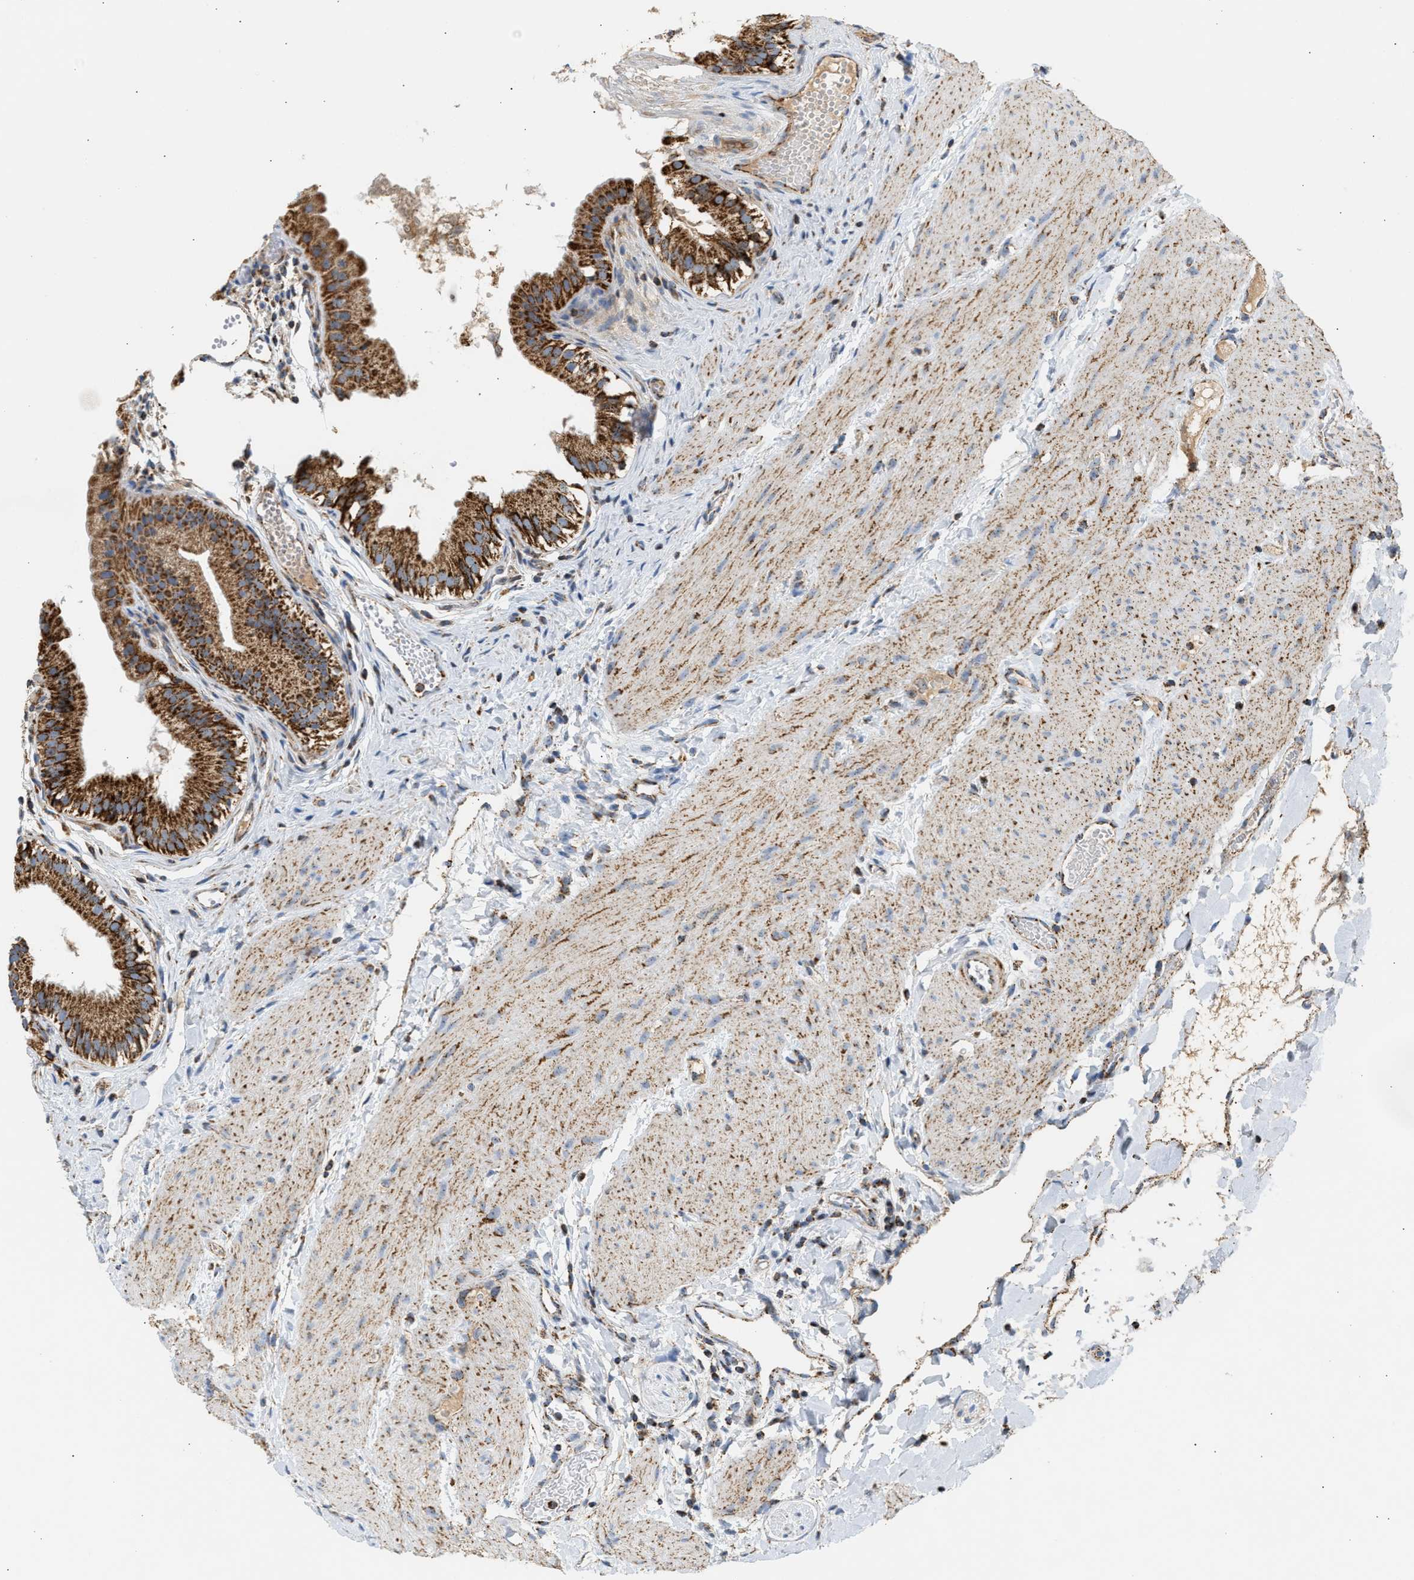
{"staining": {"intensity": "strong", "quantity": ">75%", "location": "cytoplasmic/membranous"}, "tissue": "gallbladder", "cell_type": "Glandular cells", "image_type": "normal", "snomed": [{"axis": "morphology", "description": "Normal tissue, NOS"}, {"axis": "topography", "description": "Gallbladder"}], "caption": "Benign gallbladder shows strong cytoplasmic/membranous staining in approximately >75% of glandular cells (DAB (3,3'-diaminobenzidine) IHC, brown staining for protein, blue staining for nuclei)..", "gene": "OGDH", "patient": {"sex": "female", "age": 26}}